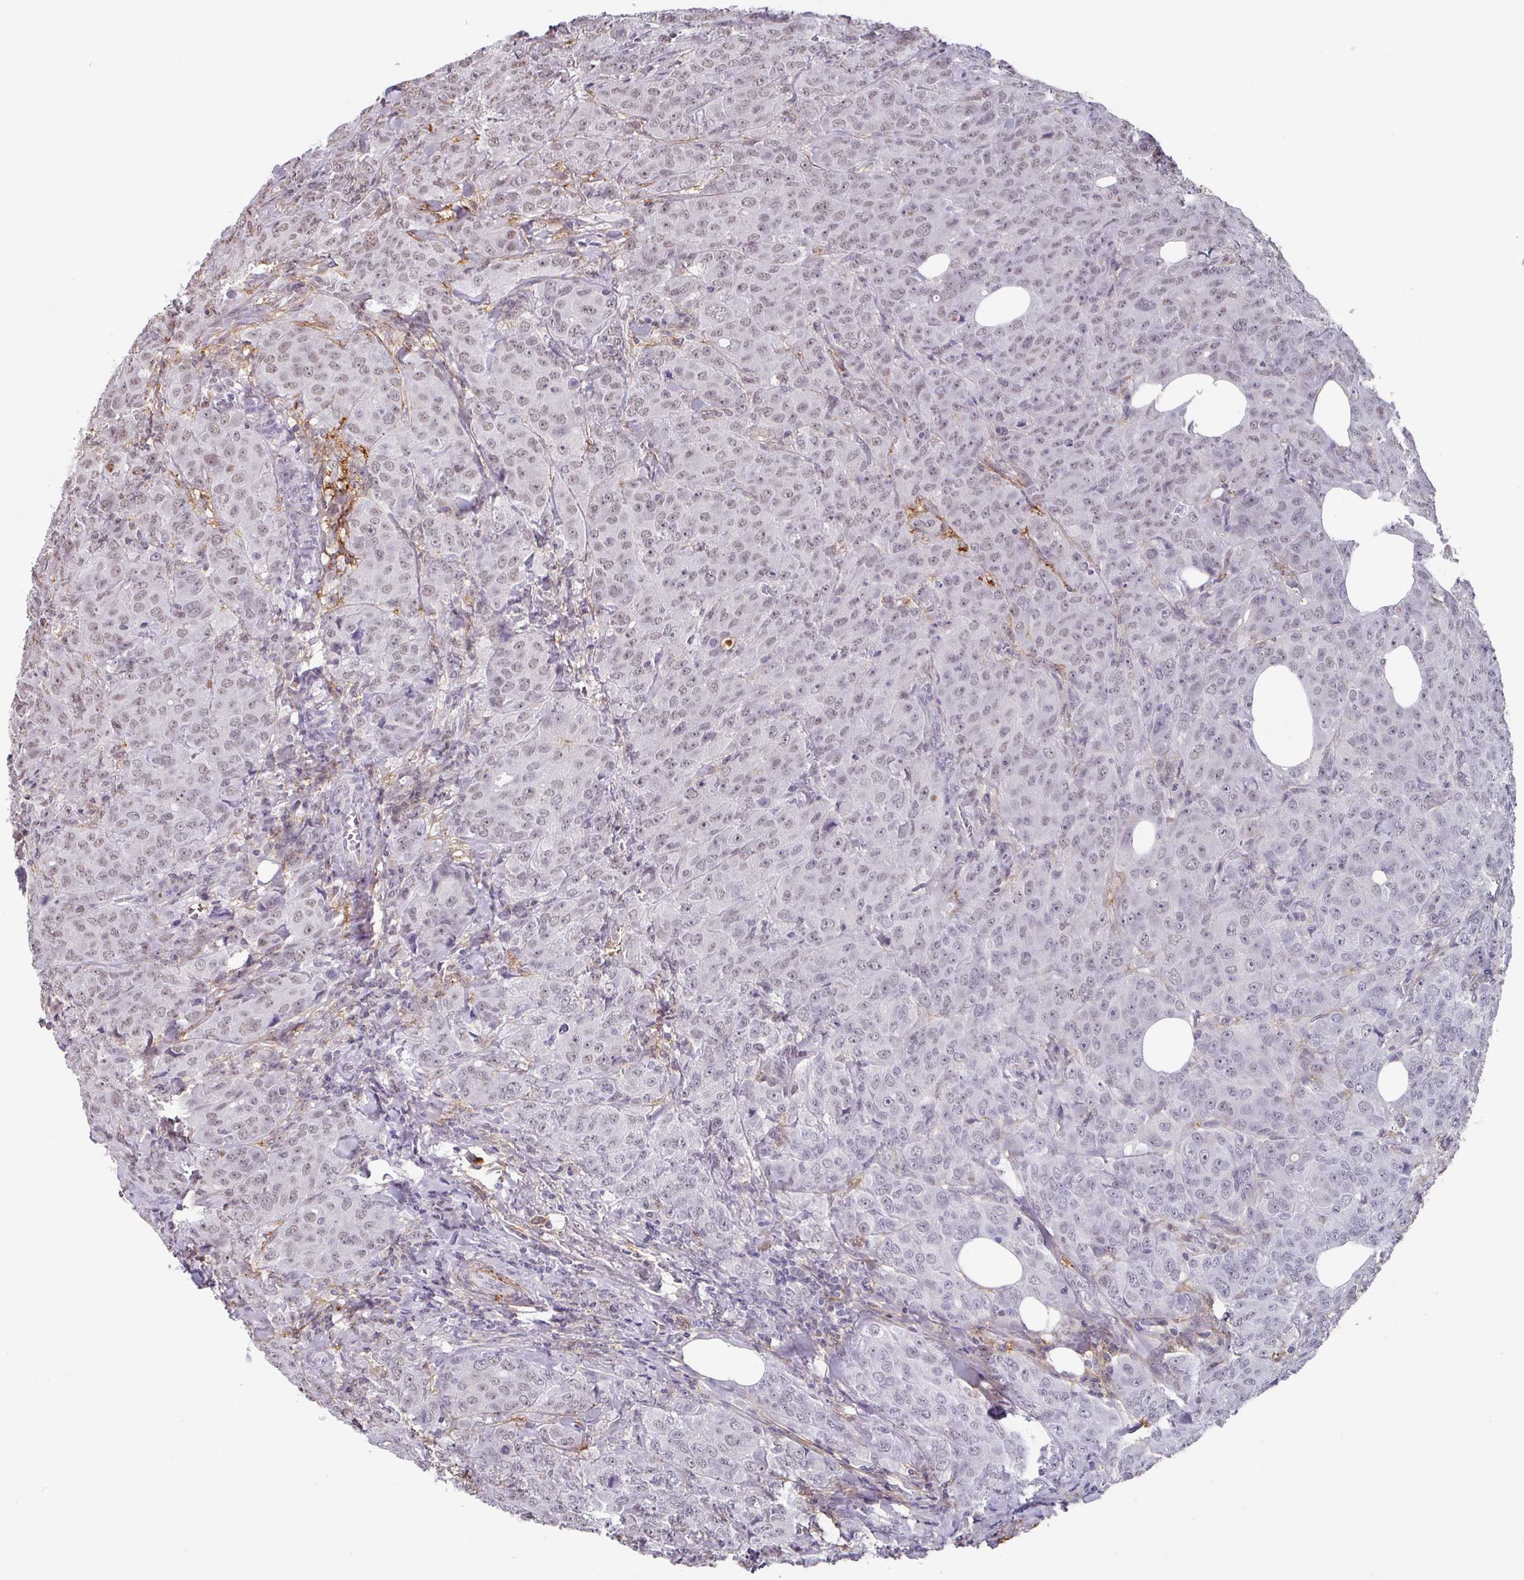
{"staining": {"intensity": "weak", "quantity": ">75%", "location": "nuclear"}, "tissue": "breast cancer", "cell_type": "Tumor cells", "image_type": "cancer", "snomed": [{"axis": "morphology", "description": "Duct carcinoma"}, {"axis": "topography", "description": "Breast"}], "caption": "High-power microscopy captured an immunohistochemistry micrograph of invasive ductal carcinoma (breast), revealing weak nuclear expression in about >75% of tumor cells.", "gene": "C1QB", "patient": {"sex": "female", "age": 43}}